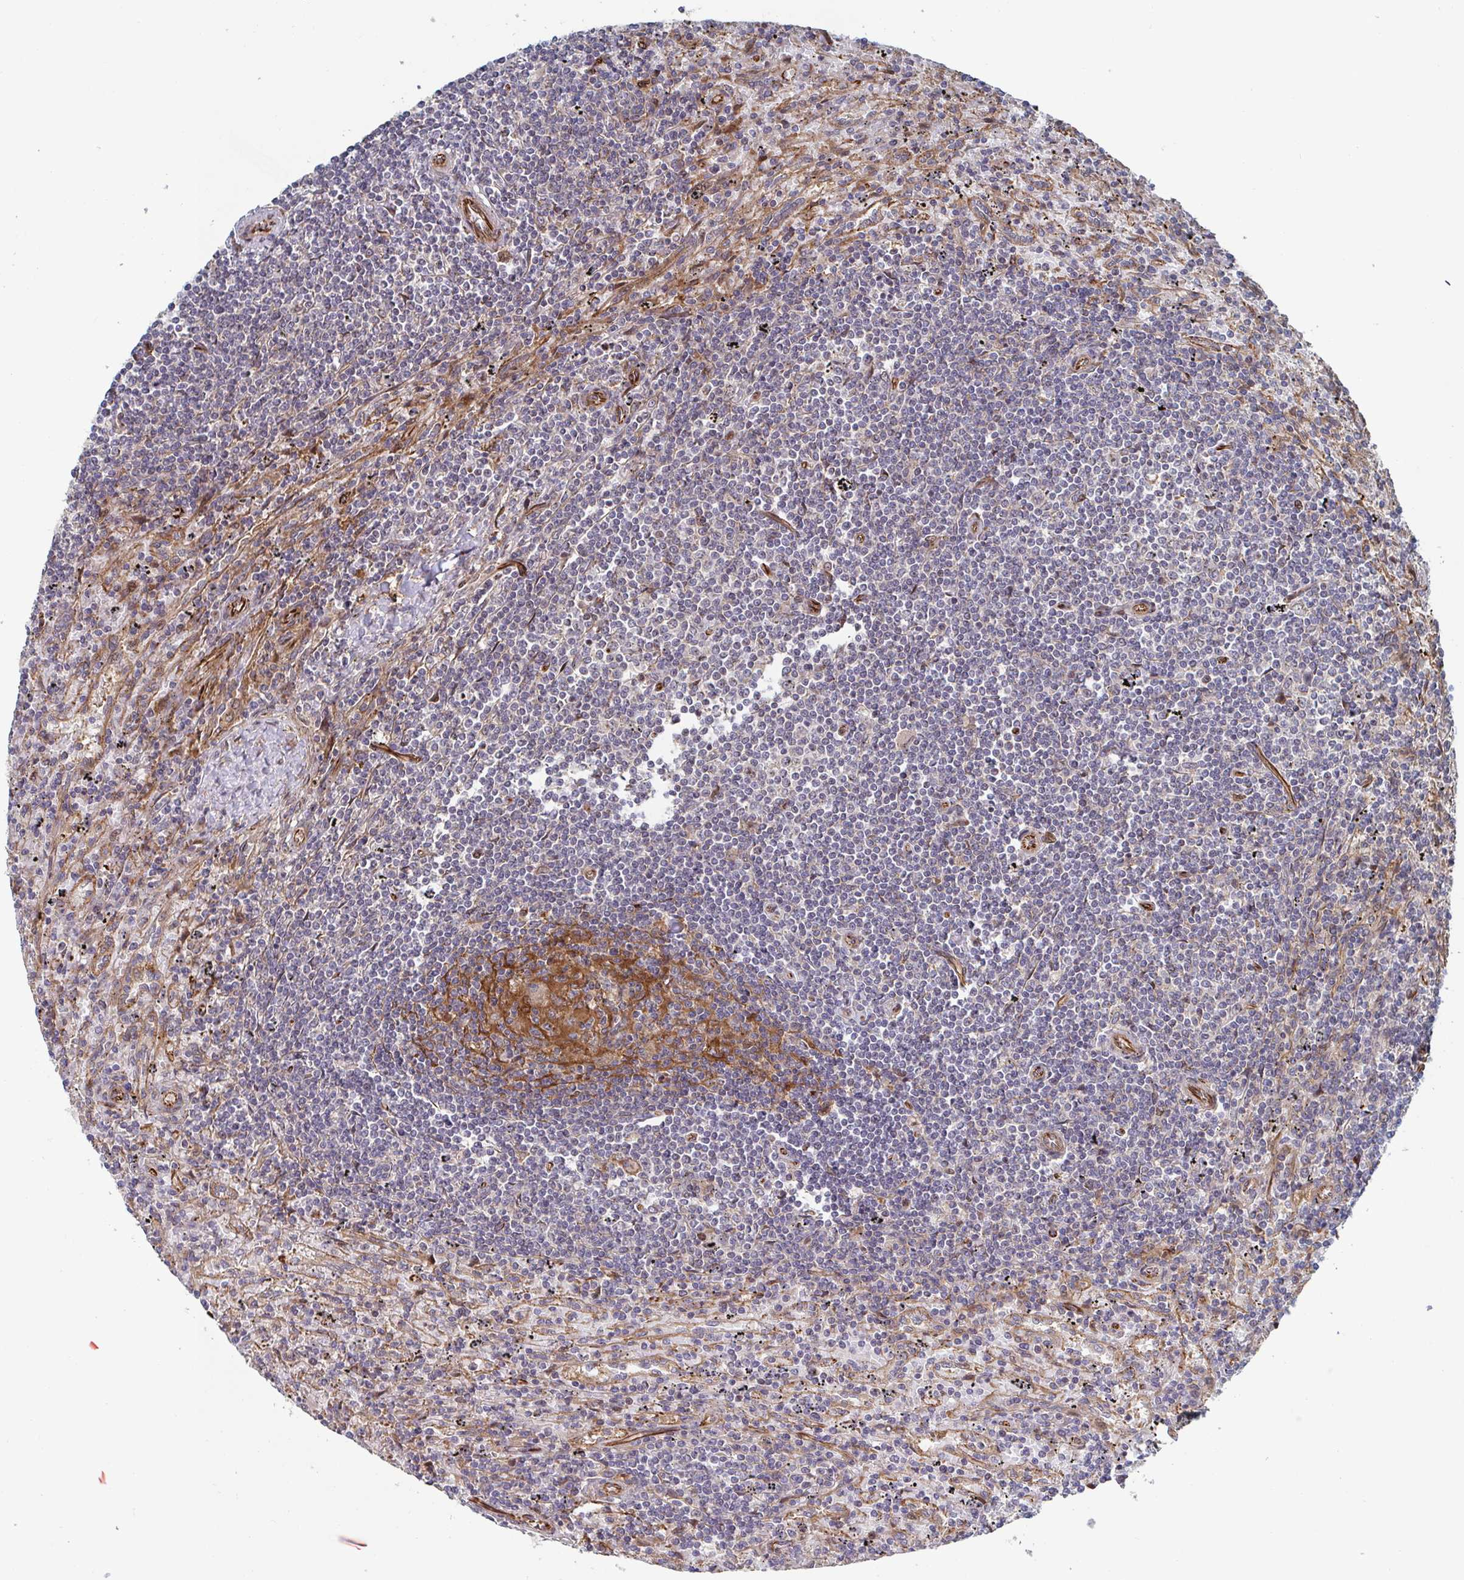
{"staining": {"intensity": "negative", "quantity": "none", "location": "none"}, "tissue": "lymphoma", "cell_type": "Tumor cells", "image_type": "cancer", "snomed": [{"axis": "morphology", "description": "Malignant lymphoma, non-Hodgkin's type, Low grade"}, {"axis": "topography", "description": "Spleen"}], "caption": "Immunohistochemistry (IHC) of human low-grade malignant lymphoma, non-Hodgkin's type displays no positivity in tumor cells.", "gene": "DVL3", "patient": {"sex": "male", "age": 76}}